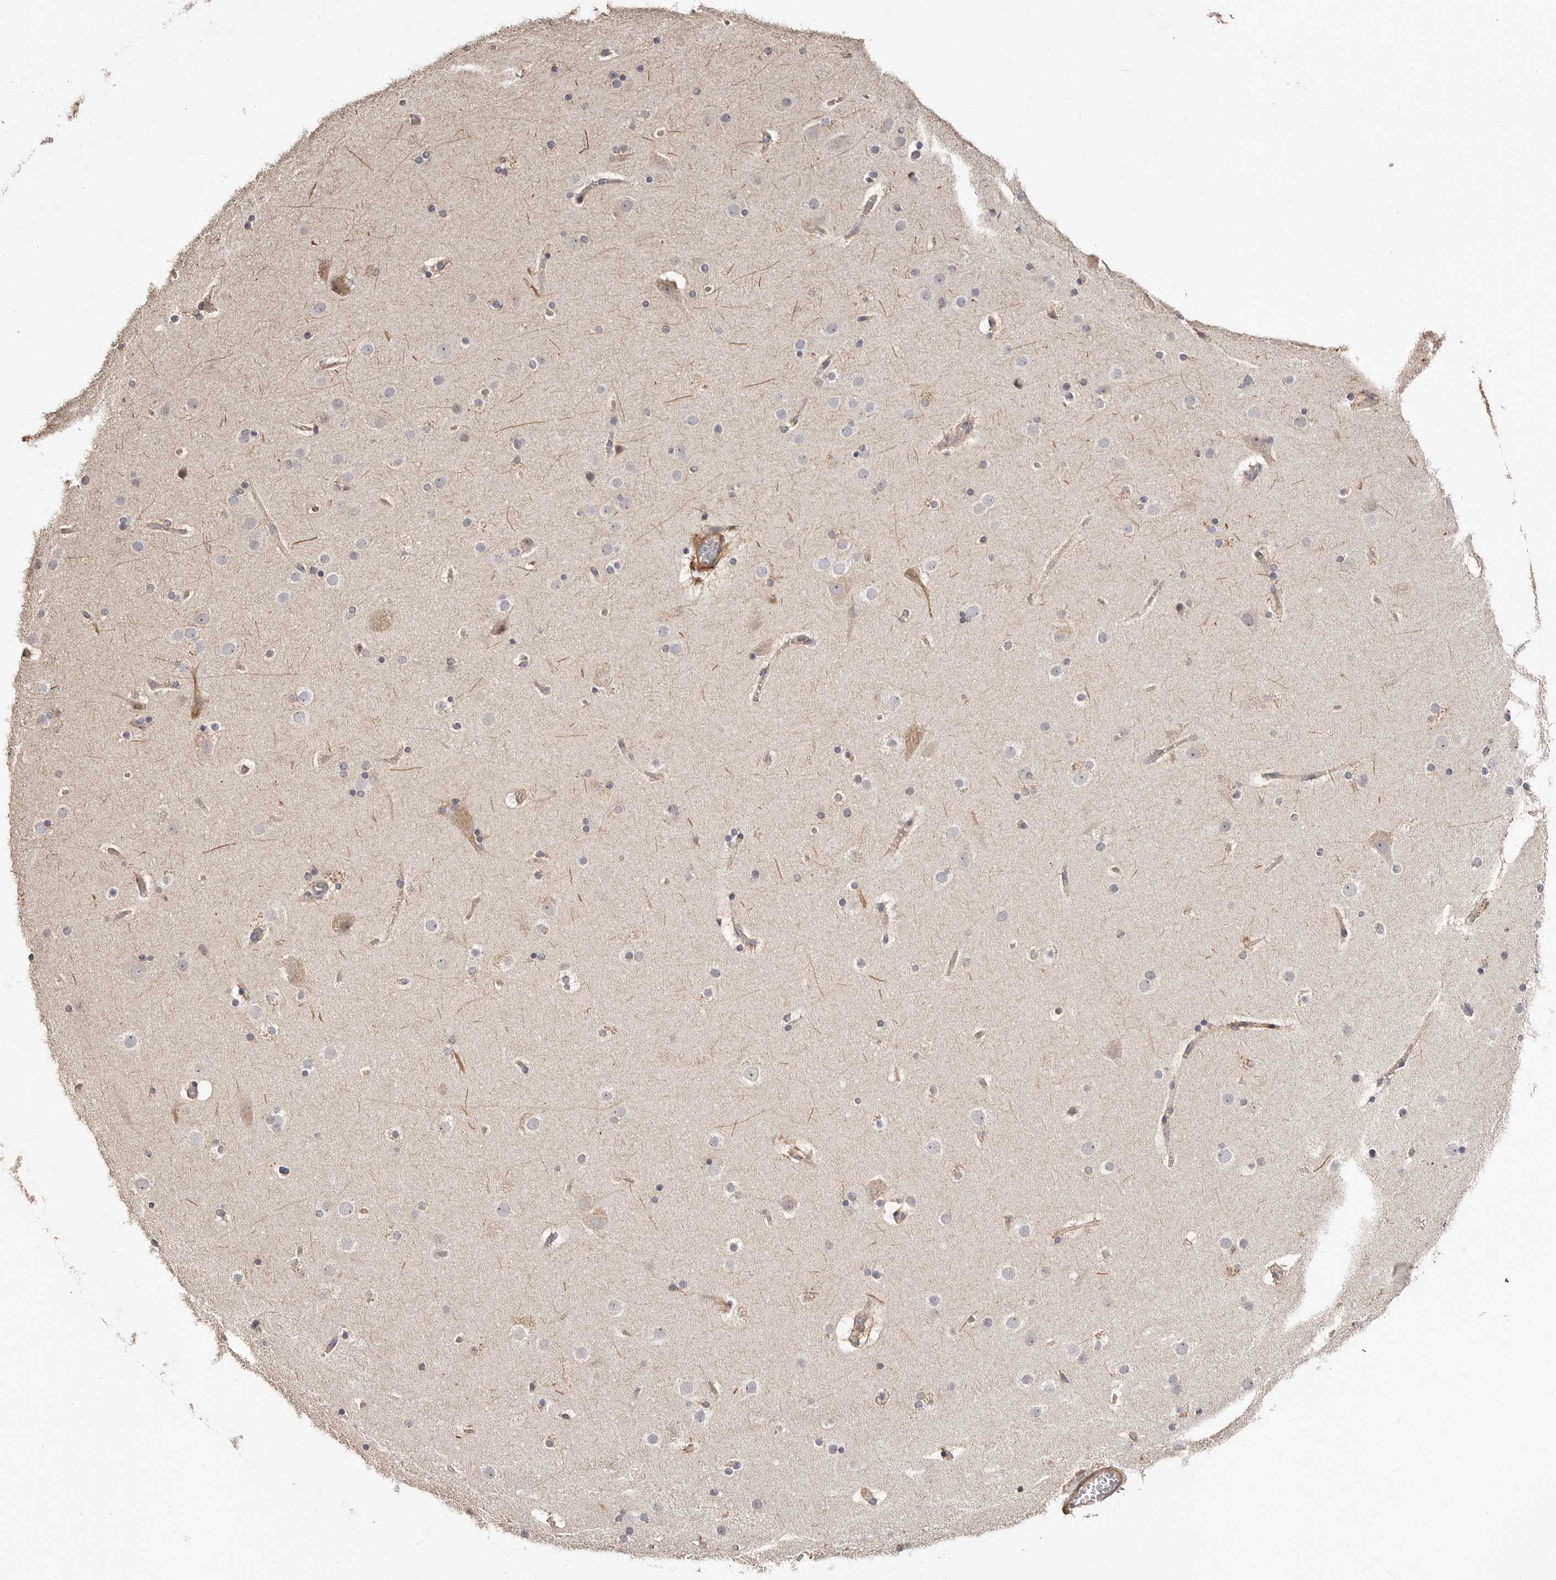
{"staining": {"intensity": "weak", "quantity": "<25%", "location": "cytoplasmic/membranous"}, "tissue": "cerebral cortex", "cell_type": "Endothelial cells", "image_type": "normal", "snomed": [{"axis": "morphology", "description": "Normal tissue, NOS"}, {"axis": "topography", "description": "Cerebral cortex"}], "caption": "Normal cerebral cortex was stained to show a protein in brown. There is no significant positivity in endothelial cells.", "gene": "APOL6", "patient": {"sex": "male", "age": 57}}